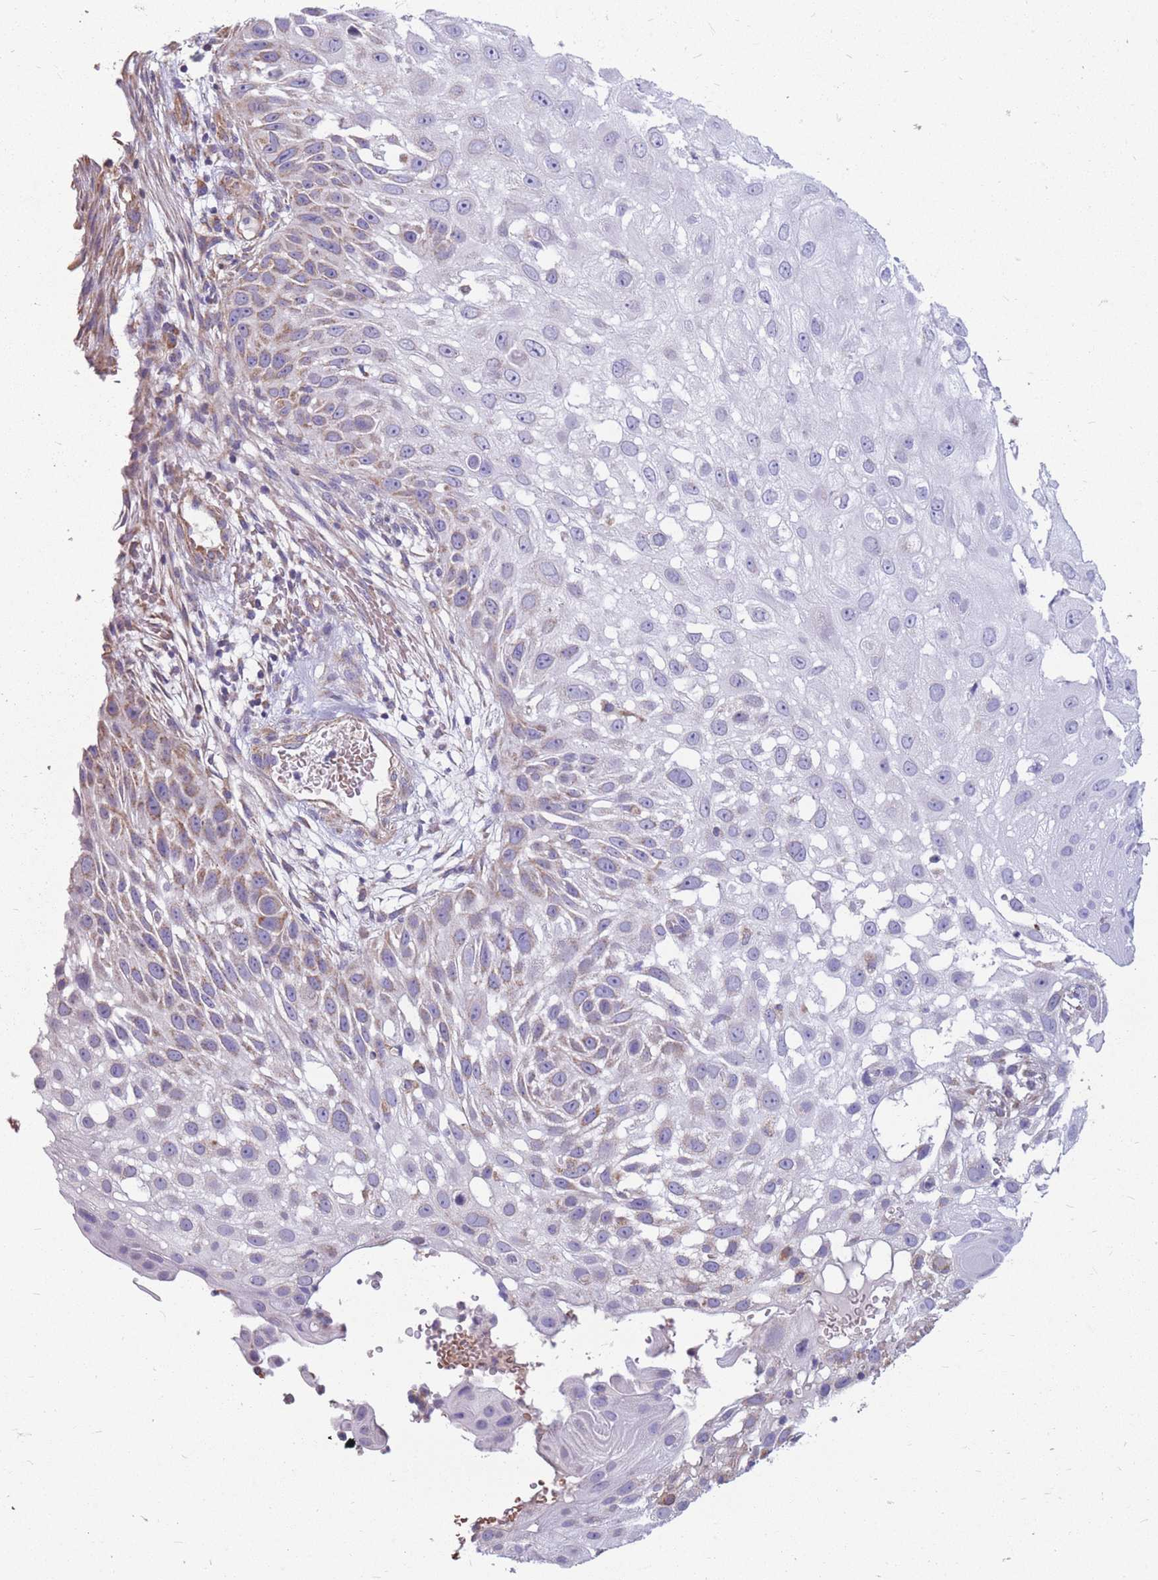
{"staining": {"intensity": "negative", "quantity": "none", "location": "none"}, "tissue": "skin cancer", "cell_type": "Tumor cells", "image_type": "cancer", "snomed": [{"axis": "morphology", "description": "Squamous cell carcinoma, NOS"}, {"axis": "topography", "description": "Skin"}], "caption": "Immunohistochemical staining of skin cancer reveals no significant staining in tumor cells.", "gene": "MRPS9", "patient": {"sex": "female", "age": 44}}